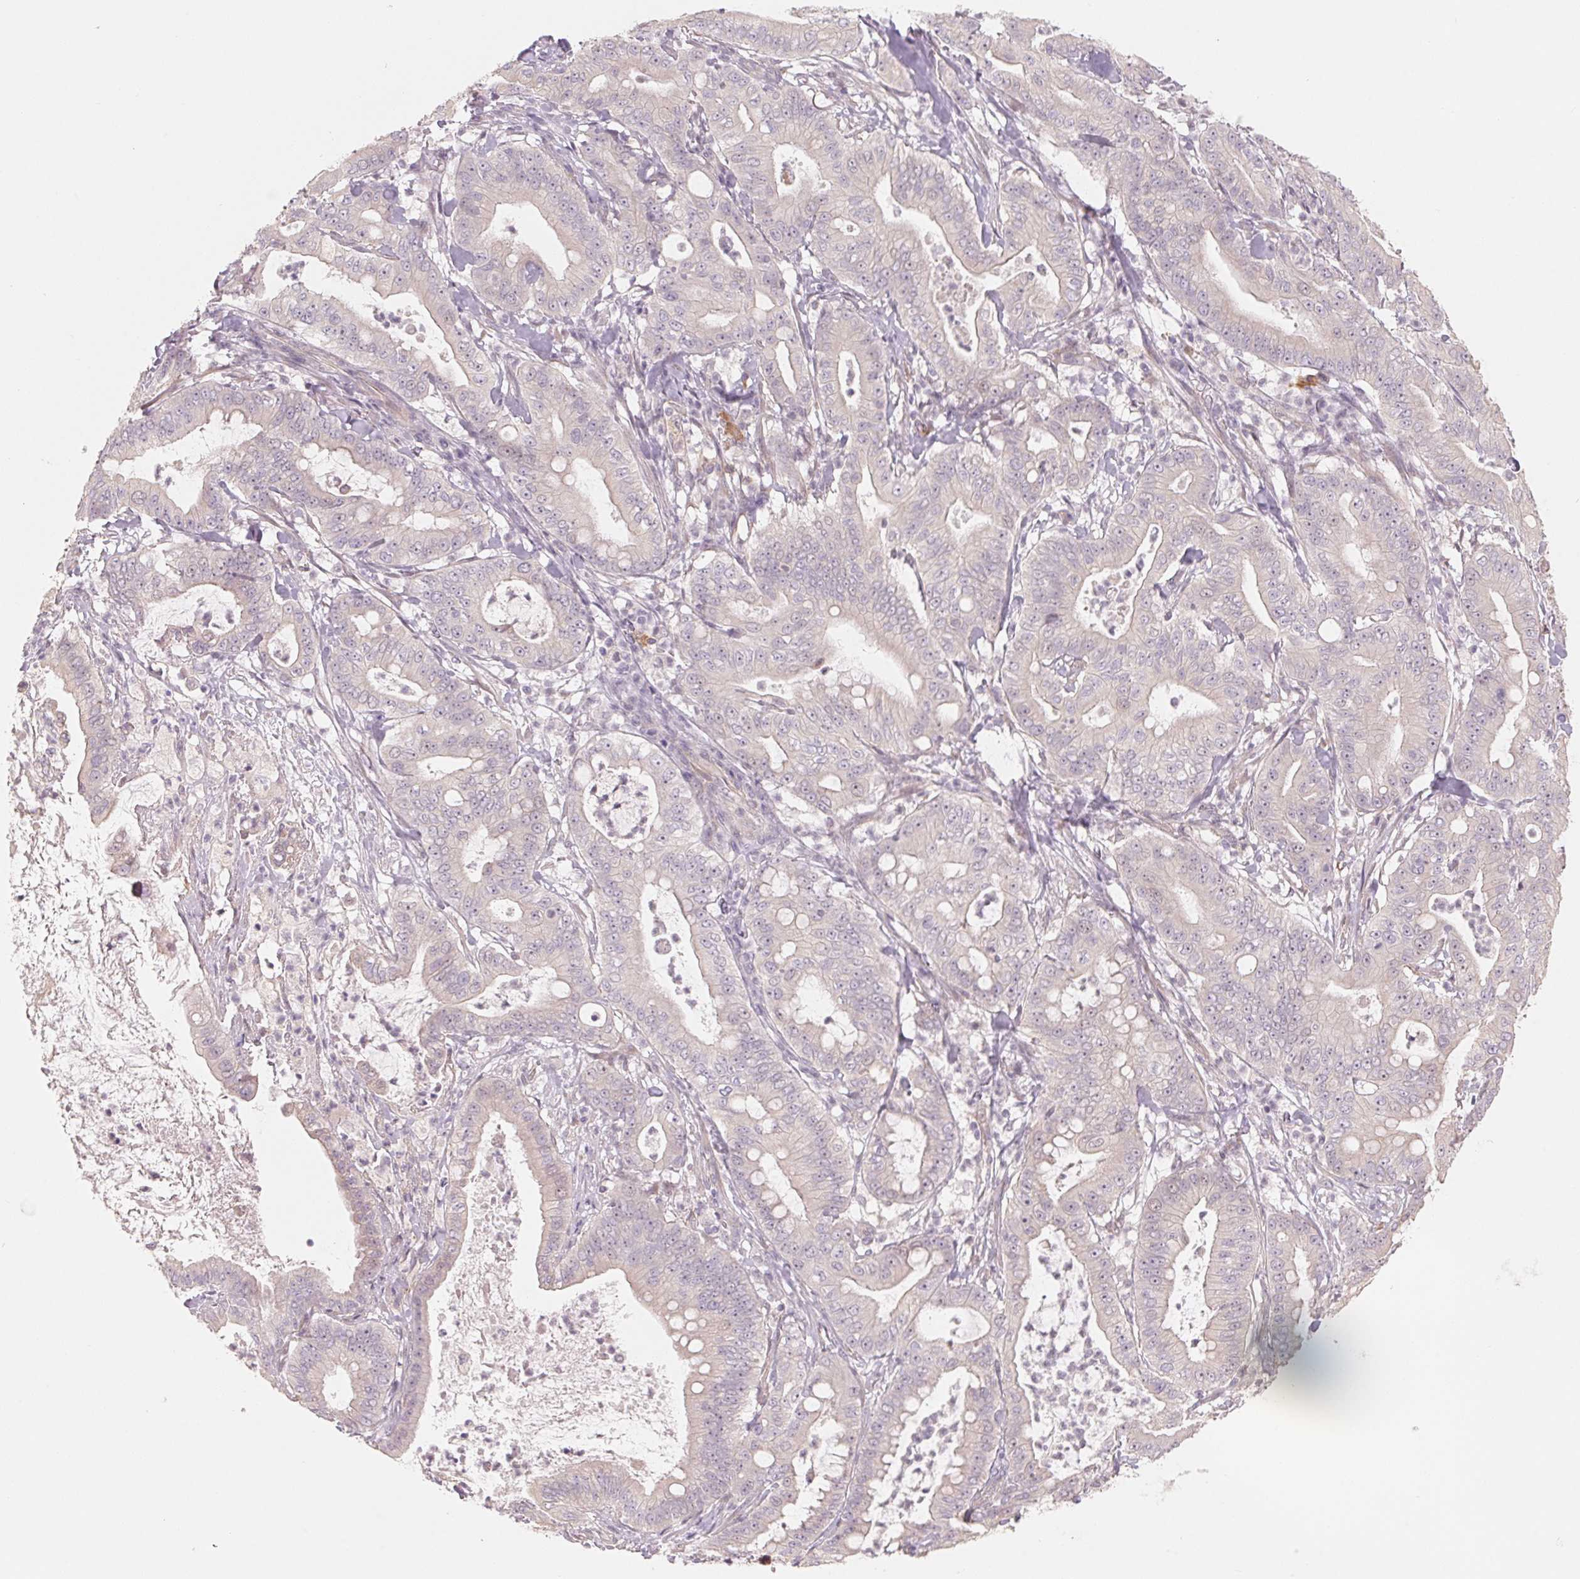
{"staining": {"intensity": "negative", "quantity": "none", "location": "none"}, "tissue": "pancreatic cancer", "cell_type": "Tumor cells", "image_type": "cancer", "snomed": [{"axis": "morphology", "description": "Adenocarcinoma, NOS"}, {"axis": "topography", "description": "Pancreas"}], "caption": "There is no significant expression in tumor cells of pancreatic cancer. (IHC, brightfield microscopy, high magnification).", "gene": "DENND2C", "patient": {"sex": "male", "age": 71}}